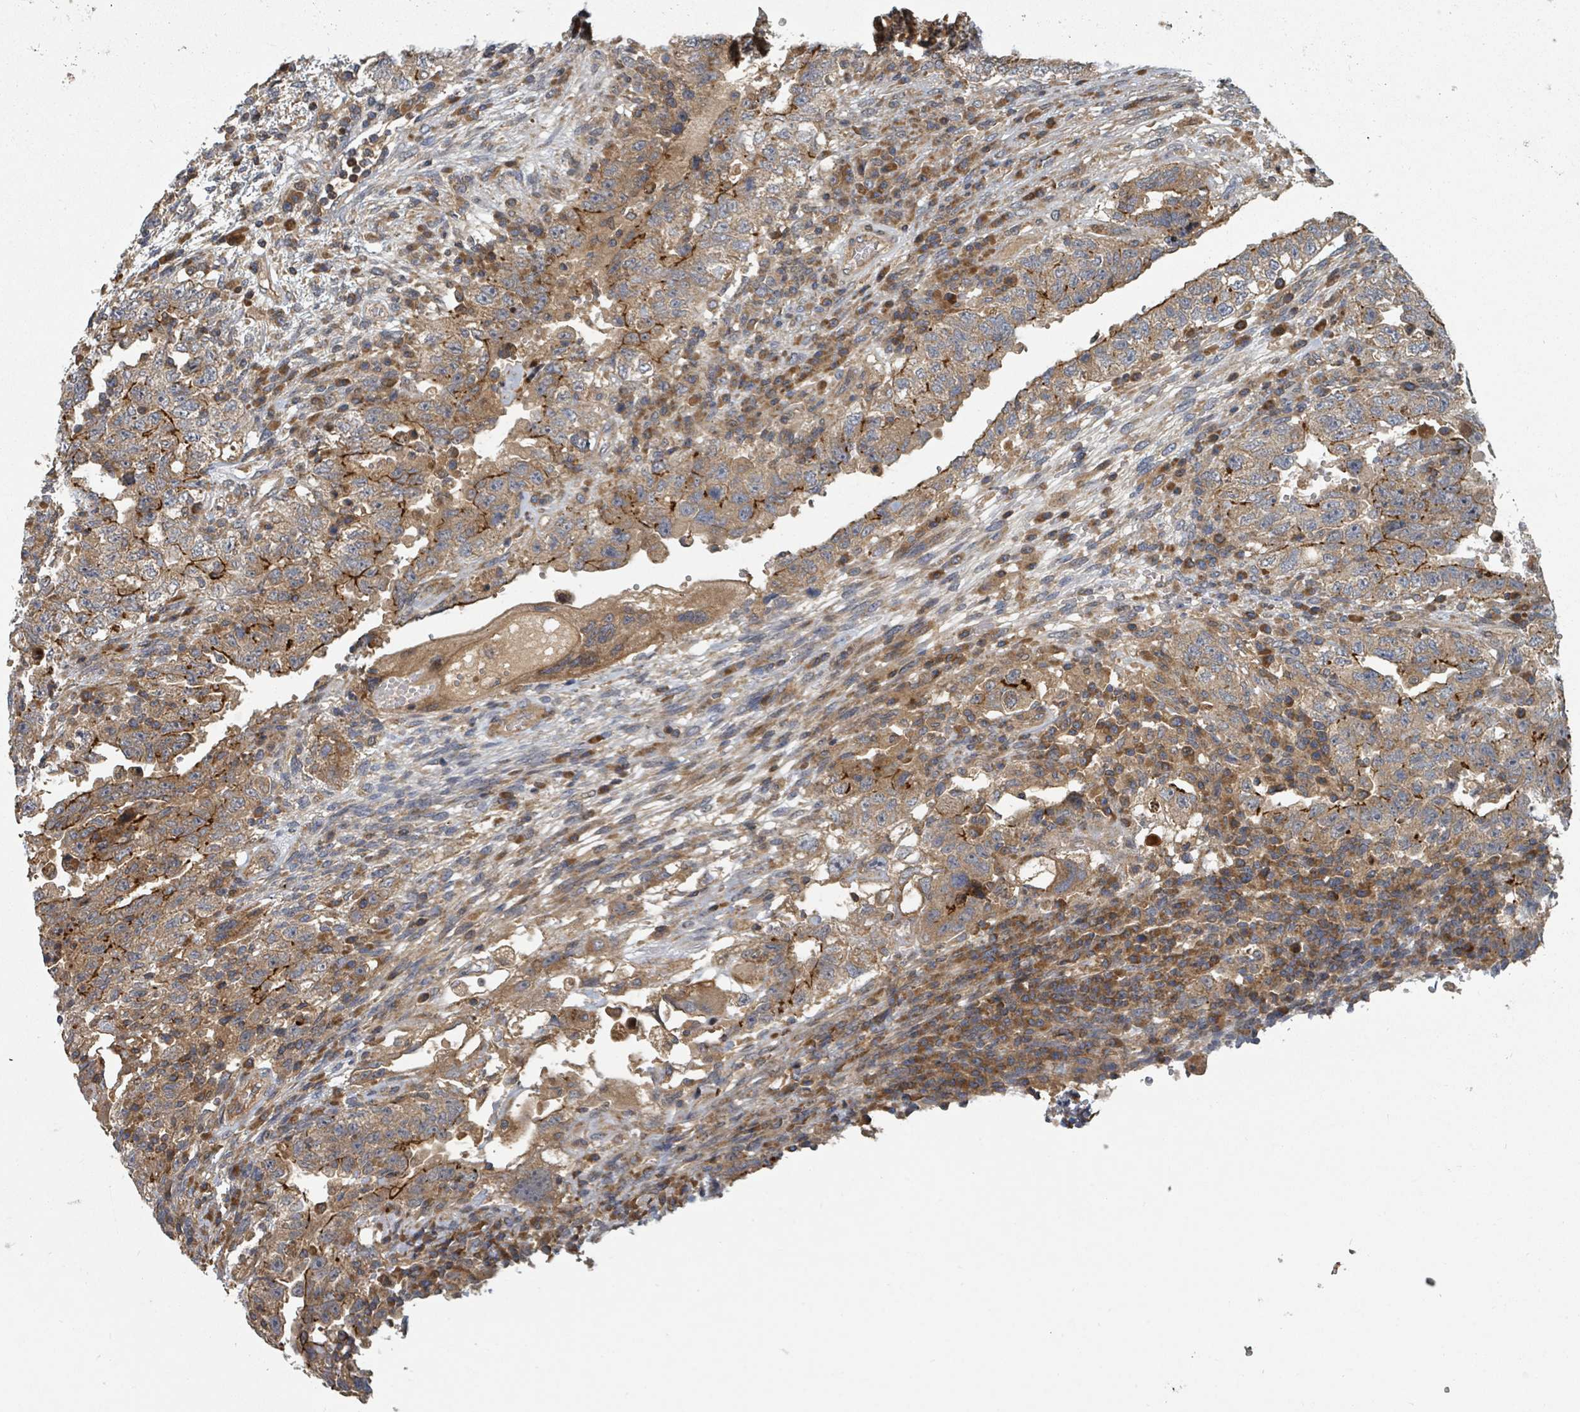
{"staining": {"intensity": "moderate", "quantity": ">75%", "location": "cytoplasmic/membranous"}, "tissue": "testis cancer", "cell_type": "Tumor cells", "image_type": "cancer", "snomed": [{"axis": "morphology", "description": "Carcinoma, Embryonal, NOS"}, {"axis": "topography", "description": "Testis"}], "caption": "Immunohistochemical staining of human embryonal carcinoma (testis) exhibits medium levels of moderate cytoplasmic/membranous protein expression in approximately >75% of tumor cells. Using DAB (3,3'-diaminobenzidine) (brown) and hematoxylin (blue) stains, captured at high magnification using brightfield microscopy.", "gene": "DPM1", "patient": {"sex": "male", "age": 26}}